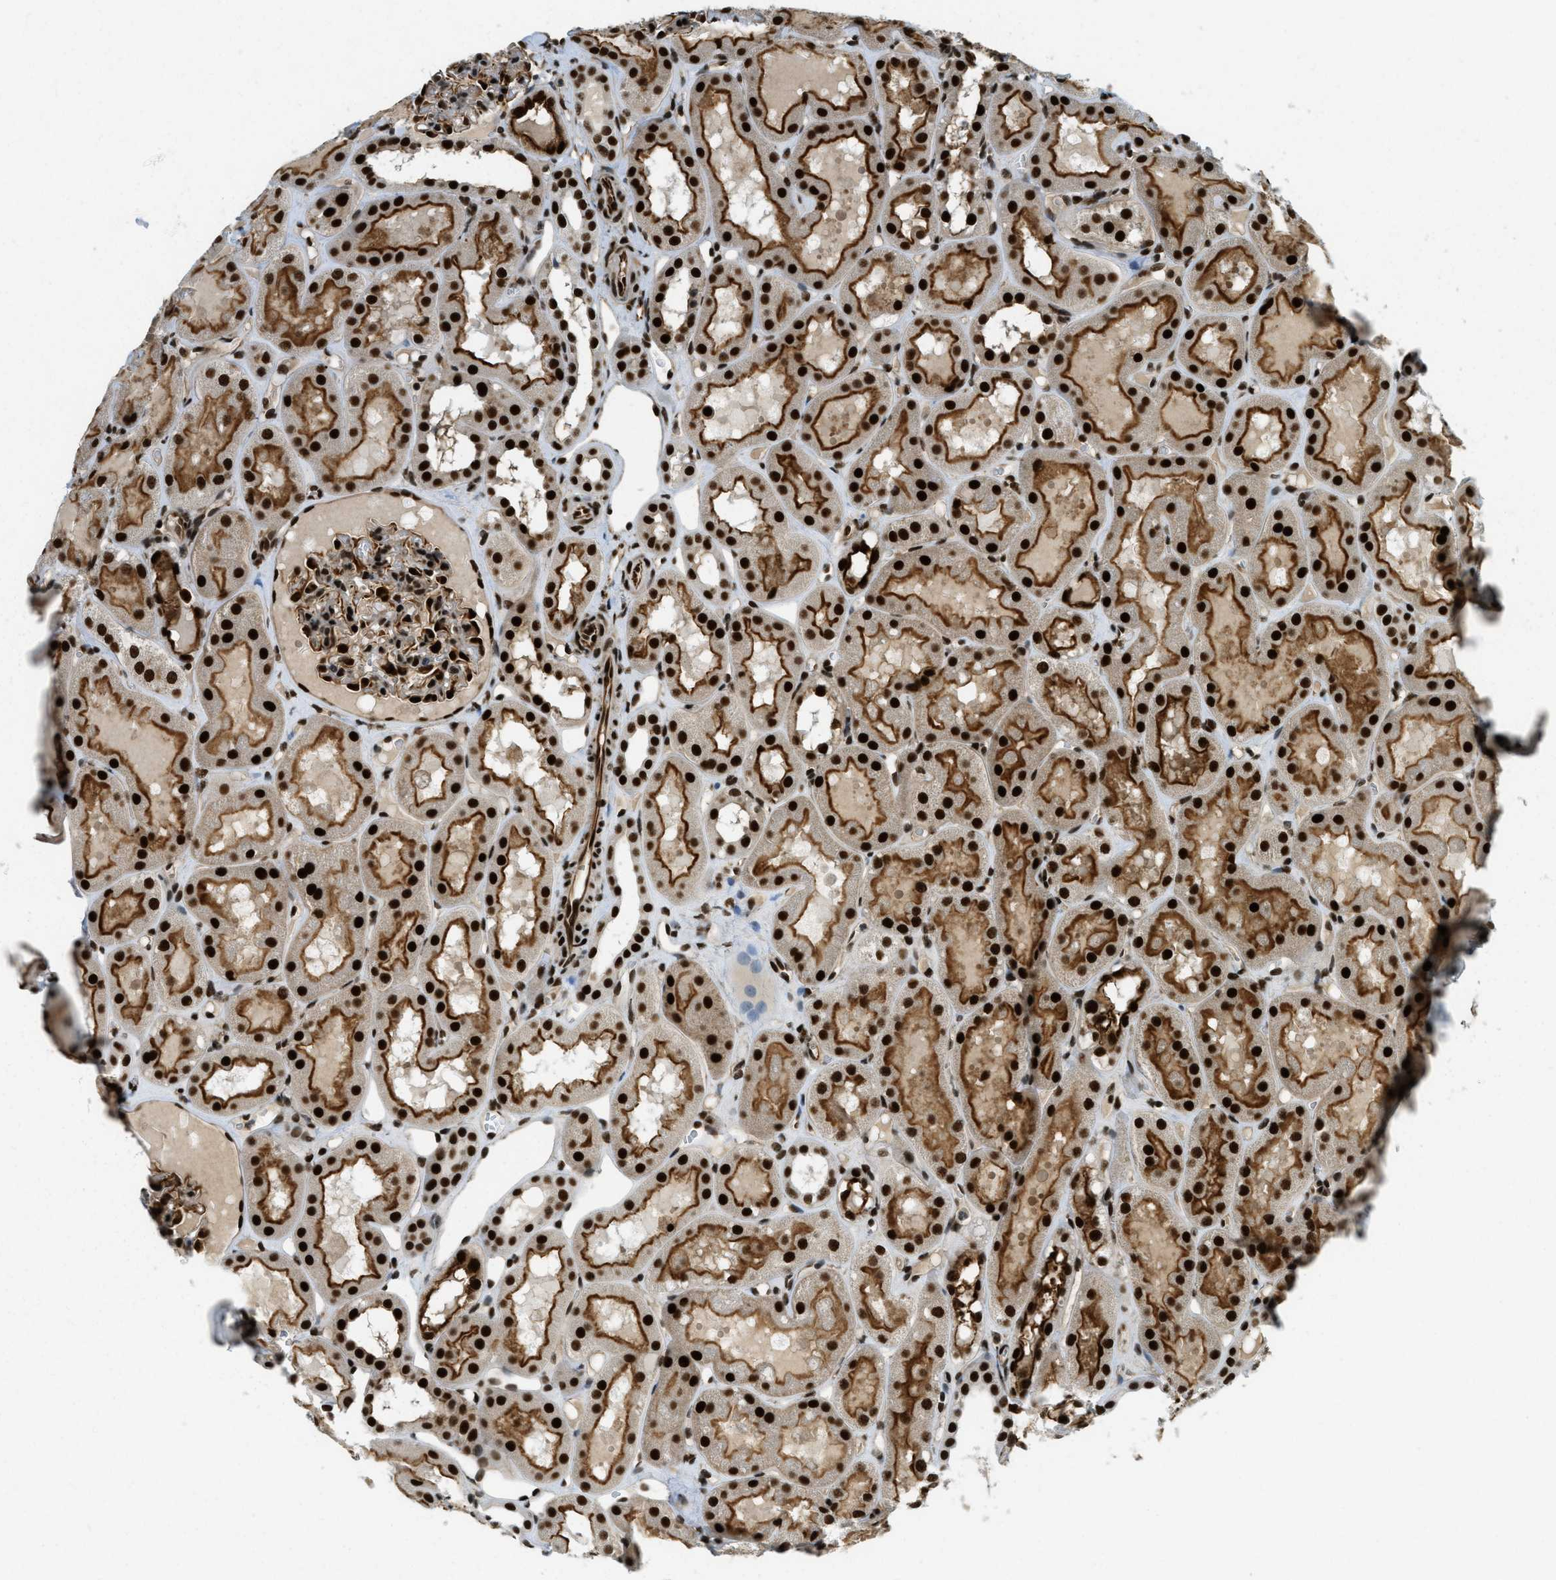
{"staining": {"intensity": "strong", "quantity": ">75%", "location": "nuclear"}, "tissue": "kidney", "cell_type": "Cells in glomeruli", "image_type": "normal", "snomed": [{"axis": "morphology", "description": "Normal tissue, NOS"}, {"axis": "topography", "description": "Kidney"}, {"axis": "topography", "description": "Urinary bladder"}], "caption": "Human kidney stained for a protein (brown) displays strong nuclear positive expression in about >75% of cells in glomeruli.", "gene": "ZFR", "patient": {"sex": "male", "age": 16}}